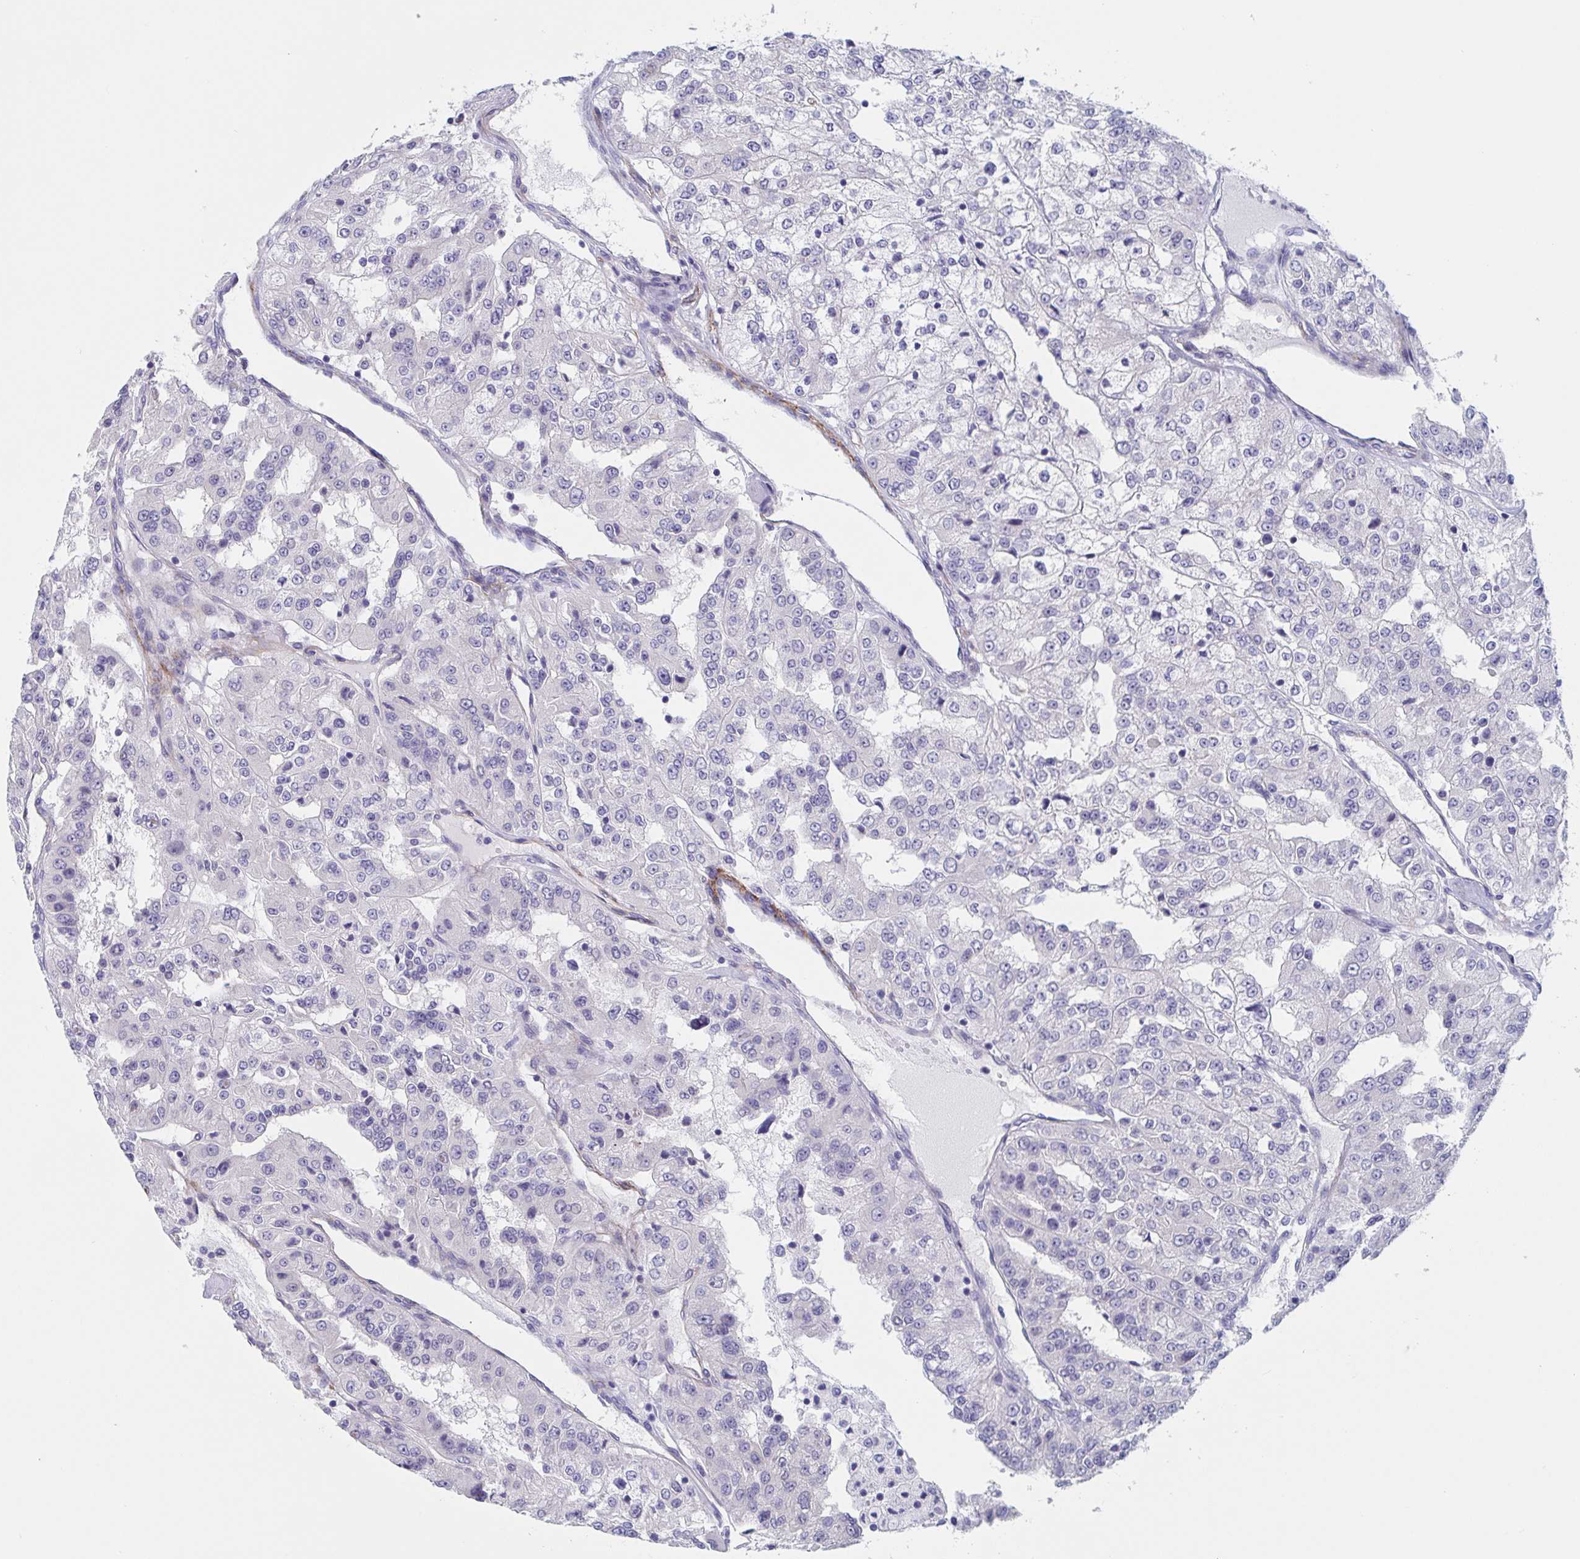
{"staining": {"intensity": "negative", "quantity": "none", "location": "none"}, "tissue": "renal cancer", "cell_type": "Tumor cells", "image_type": "cancer", "snomed": [{"axis": "morphology", "description": "Adenocarcinoma, NOS"}, {"axis": "topography", "description": "Kidney"}], "caption": "Immunohistochemistry (IHC) photomicrograph of neoplastic tissue: human renal cancer stained with DAB (3,3'-diaminobenzidine) shows no significant protein positivity in tumor cells.", "gene": "ST14", "patient": {"sex": "female", "age": 63}}